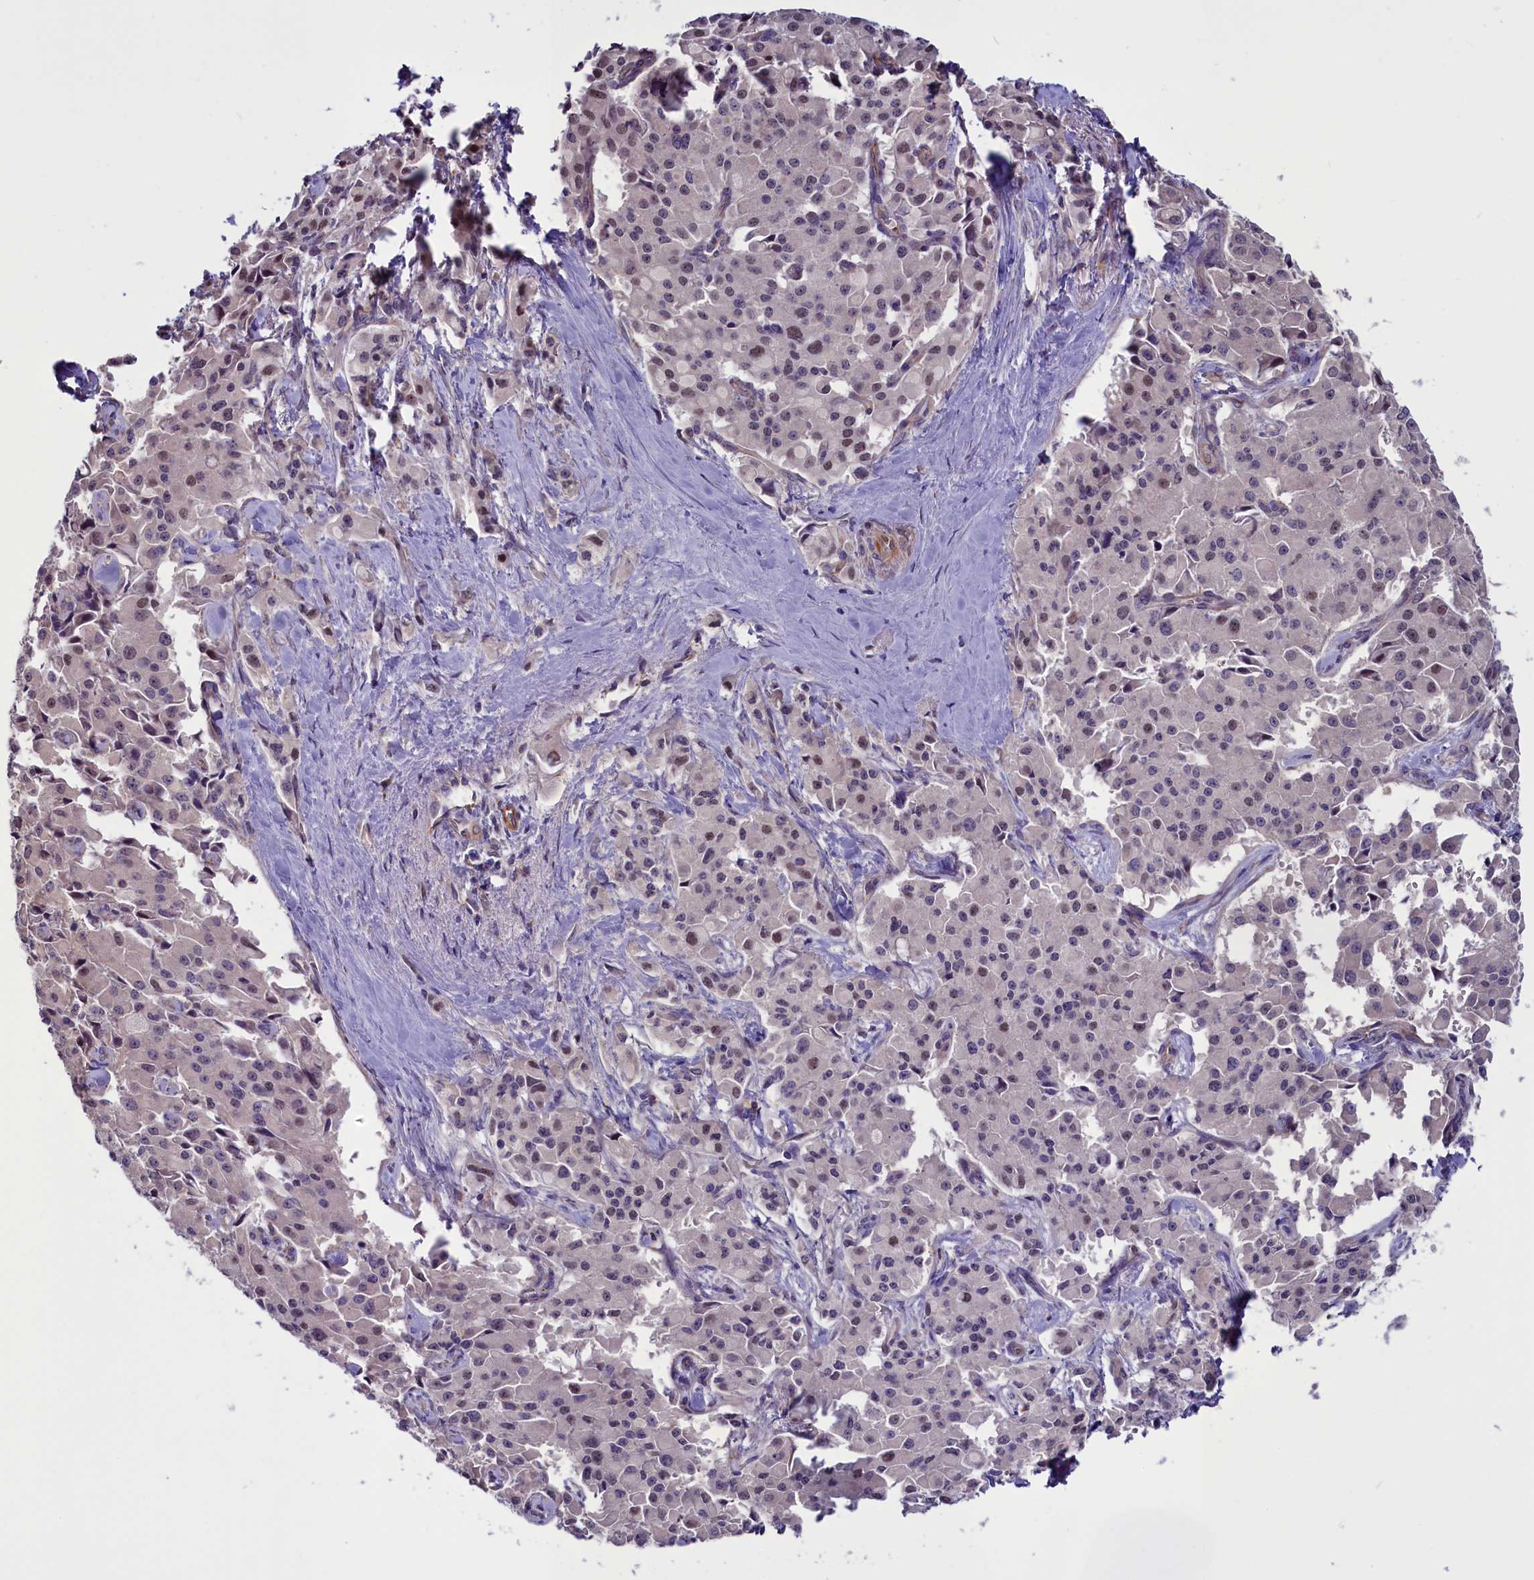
{"staining": {"intensity": "weak", "quantity": "25%-75%", "location": "nuclear"}, "tissue": "pancreatic cancer", "cell_type": "Tumor cells", "image_type": "cancer", "snomed": [{"axis": "morphology", "description": "Adenocarcinoma, NOS"}, {"axis": "topography", "description": "Pancreas"}], "caption": "About 25%-75% of tumor cells in pancreatic cancer (adenocarcinoma) exhibit weak nuclear protein expression as visualized by brown immunohistochemical staining.", "gene": "PDILT", "patient": {"sex": "male", "age": 65}}